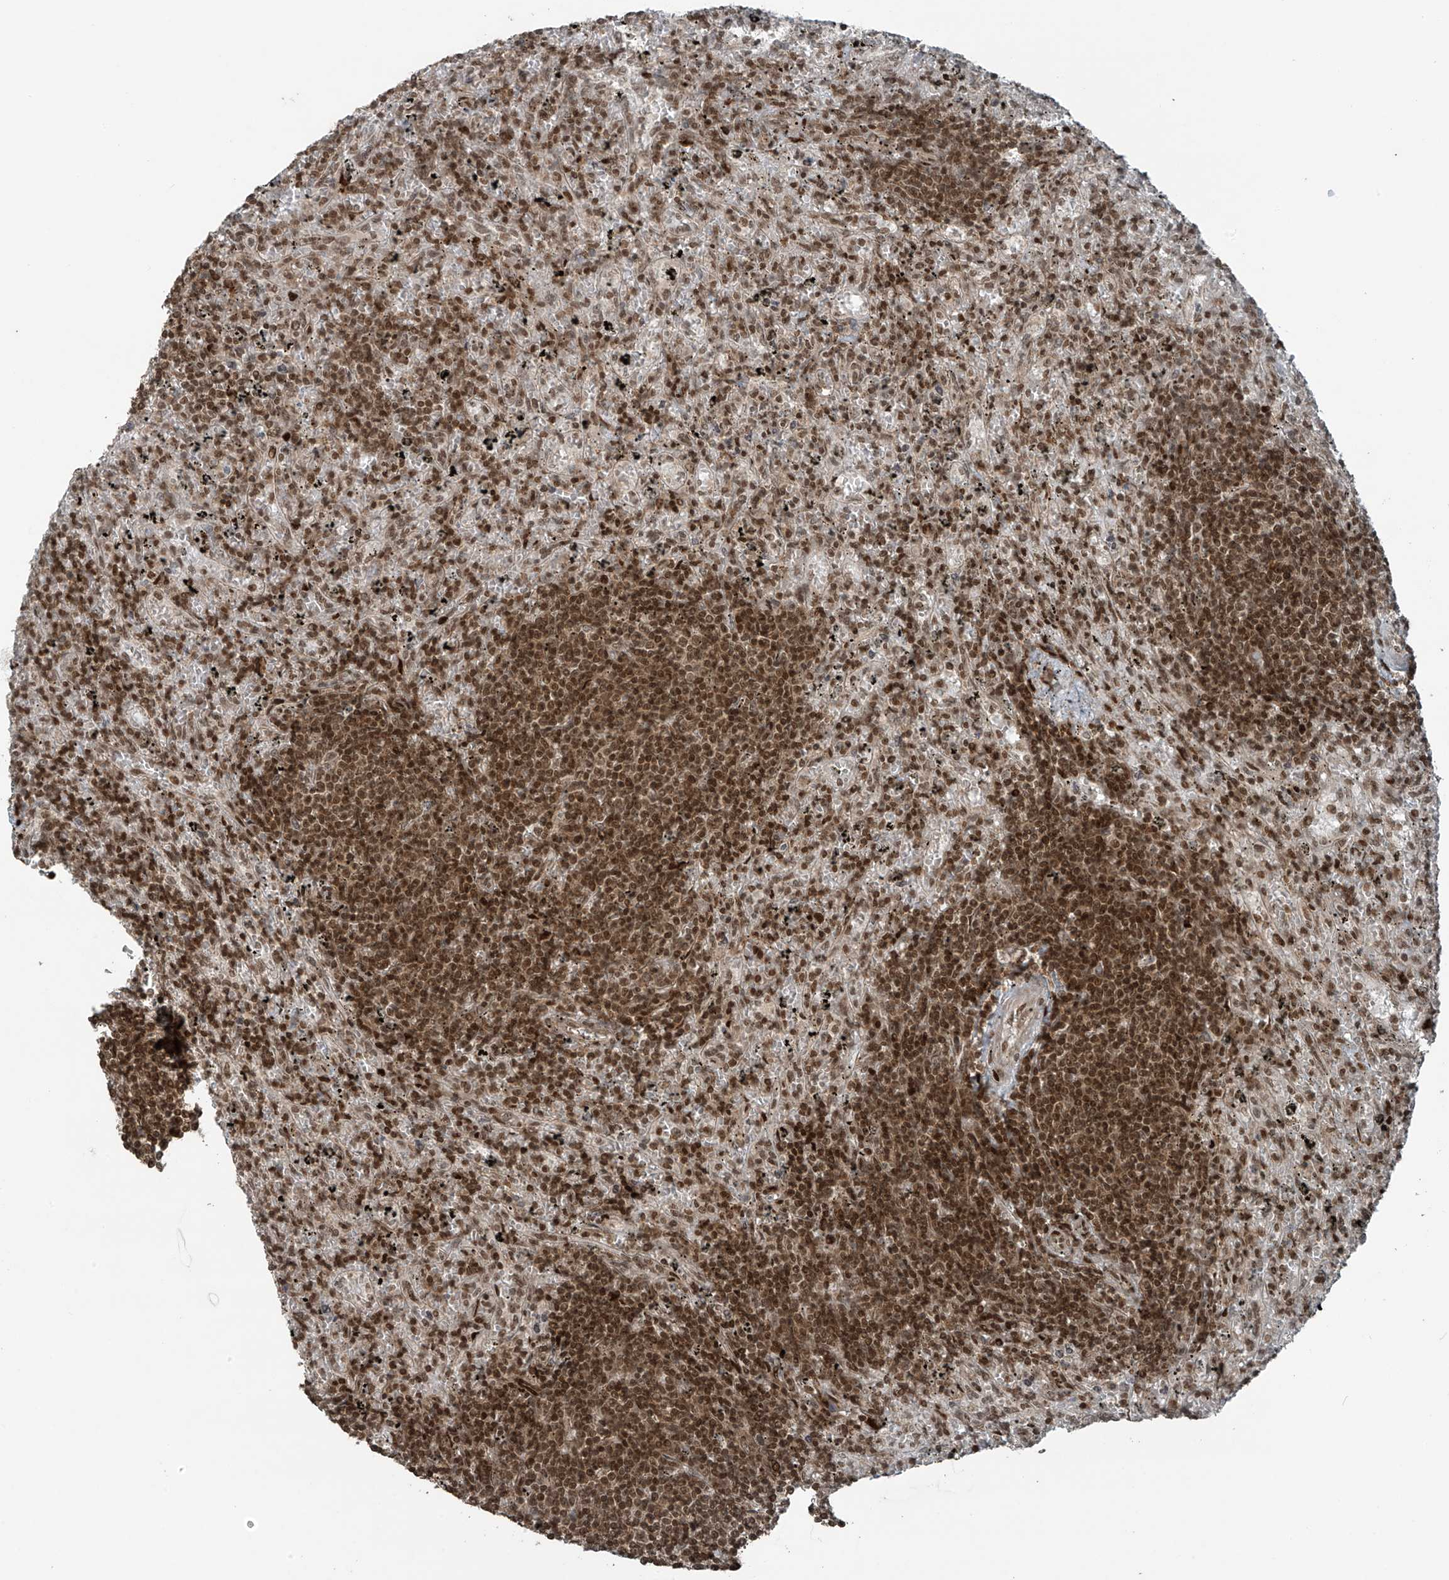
{"staining": {"intensity": "strong", "quantity": ">75%", "location": "nuclear"}, "tissue": "lymphoma", "cell_type": "Tumor cells", "image_type": "cancer", "snomed": [{"axis": "morphology", "description": "Malignant lymphoma, non-Hodgkin's type, Low grade"}, {"axis": "topography", "description": "Spleen"}], "caption": "Immunohistochemistry (IHC) photomicrograph of neoplastic tissue: human lymphoma stained using IHC demonstrates high levels of strong protein expression localized specifically in the nuclear of tumor cells, appearing as a nuclear brown color.", "gene": "PCNP", "patient": {"sex": "male", "age": 76}}